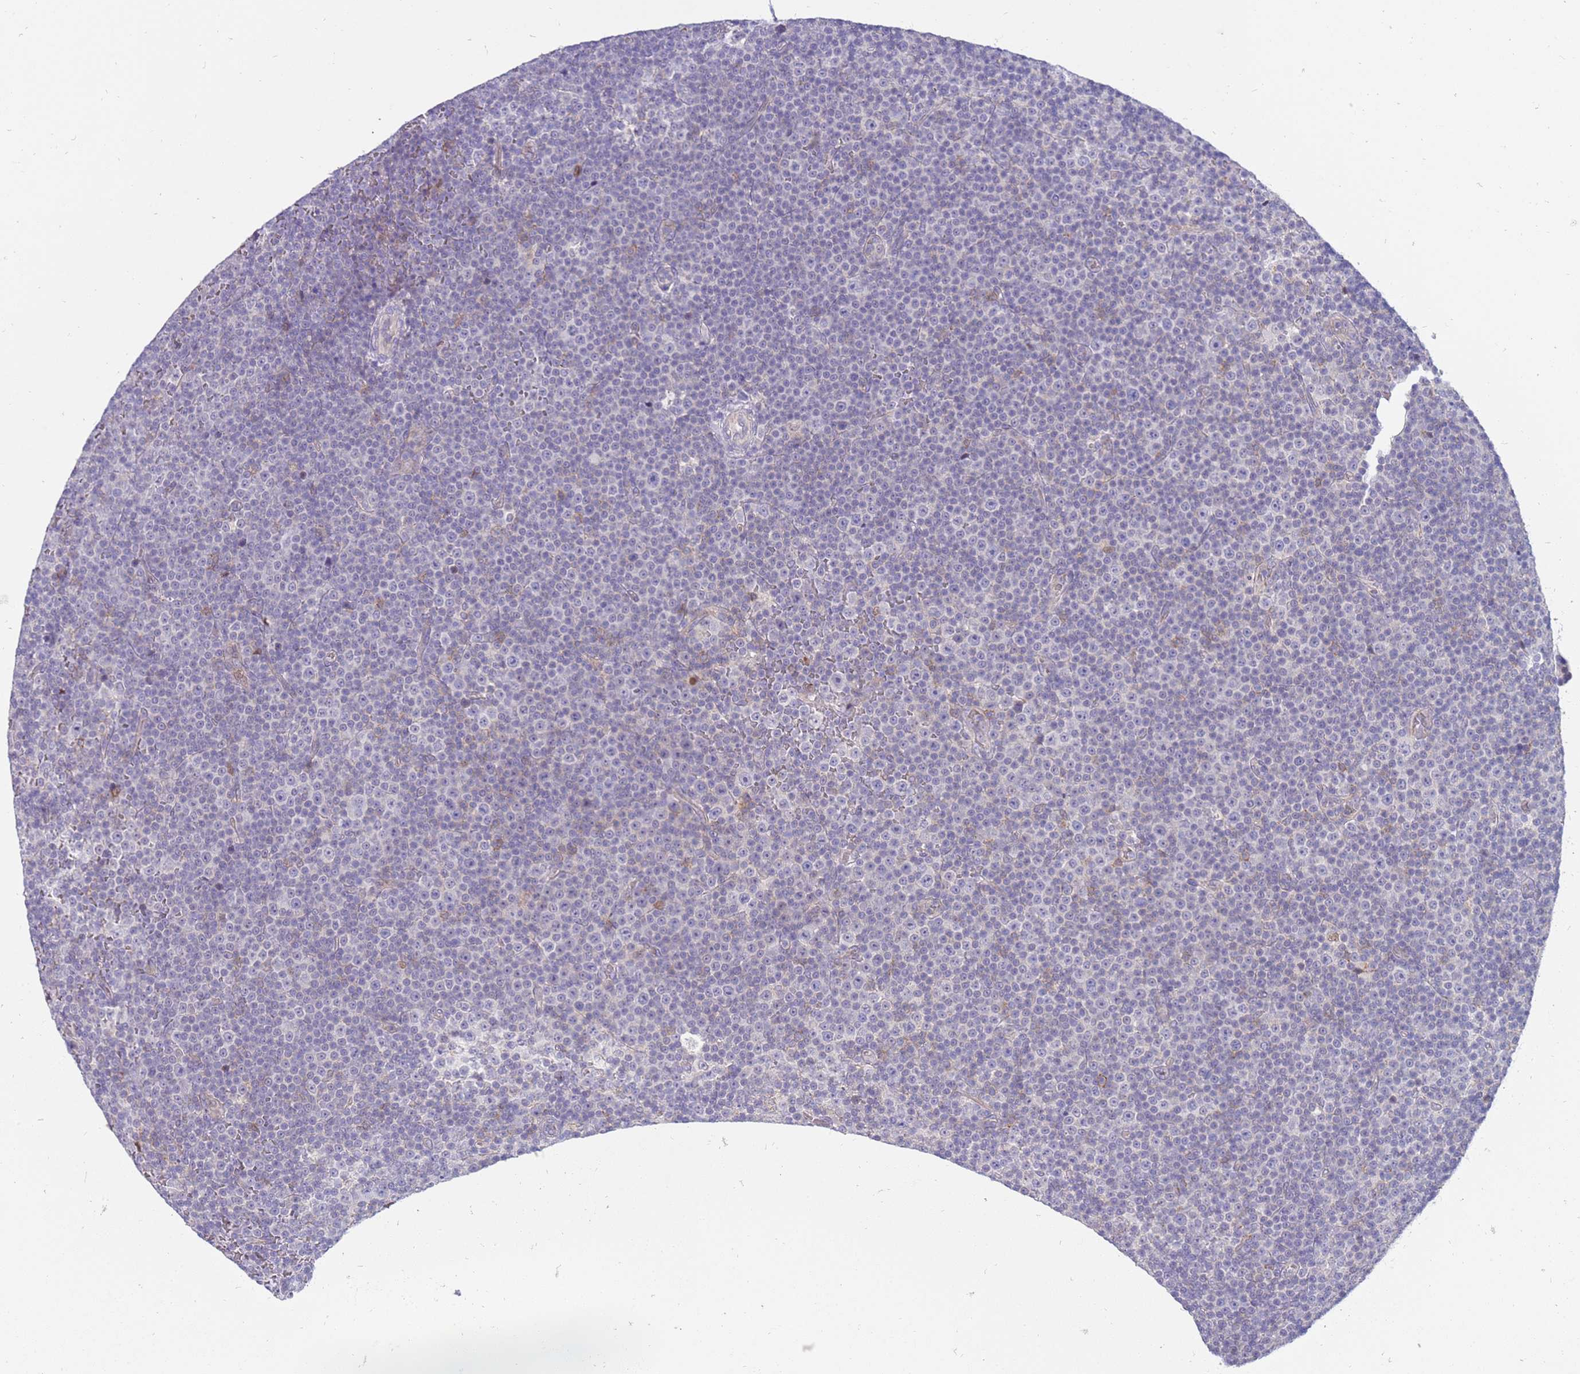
{"staining": {"intensity": "negative", "quantity": "none", "location": "none"}, "tissue": "lymphoma", "cell_type": "Tumor cells", "image_type": "cancer", "snomed": [{"axis": "morphology", "description": "Malignant lymphoma, non-Hodgkin's type, Low grade"}, {"axis": "topography", "description": "Lymph node"}], "caption": "Immunohistochemistry (IHC) of human lymphoma demonstrates no expression in tumor cells.", "gene": "STK25", "patient": {"sex": "female", "age": 67}}